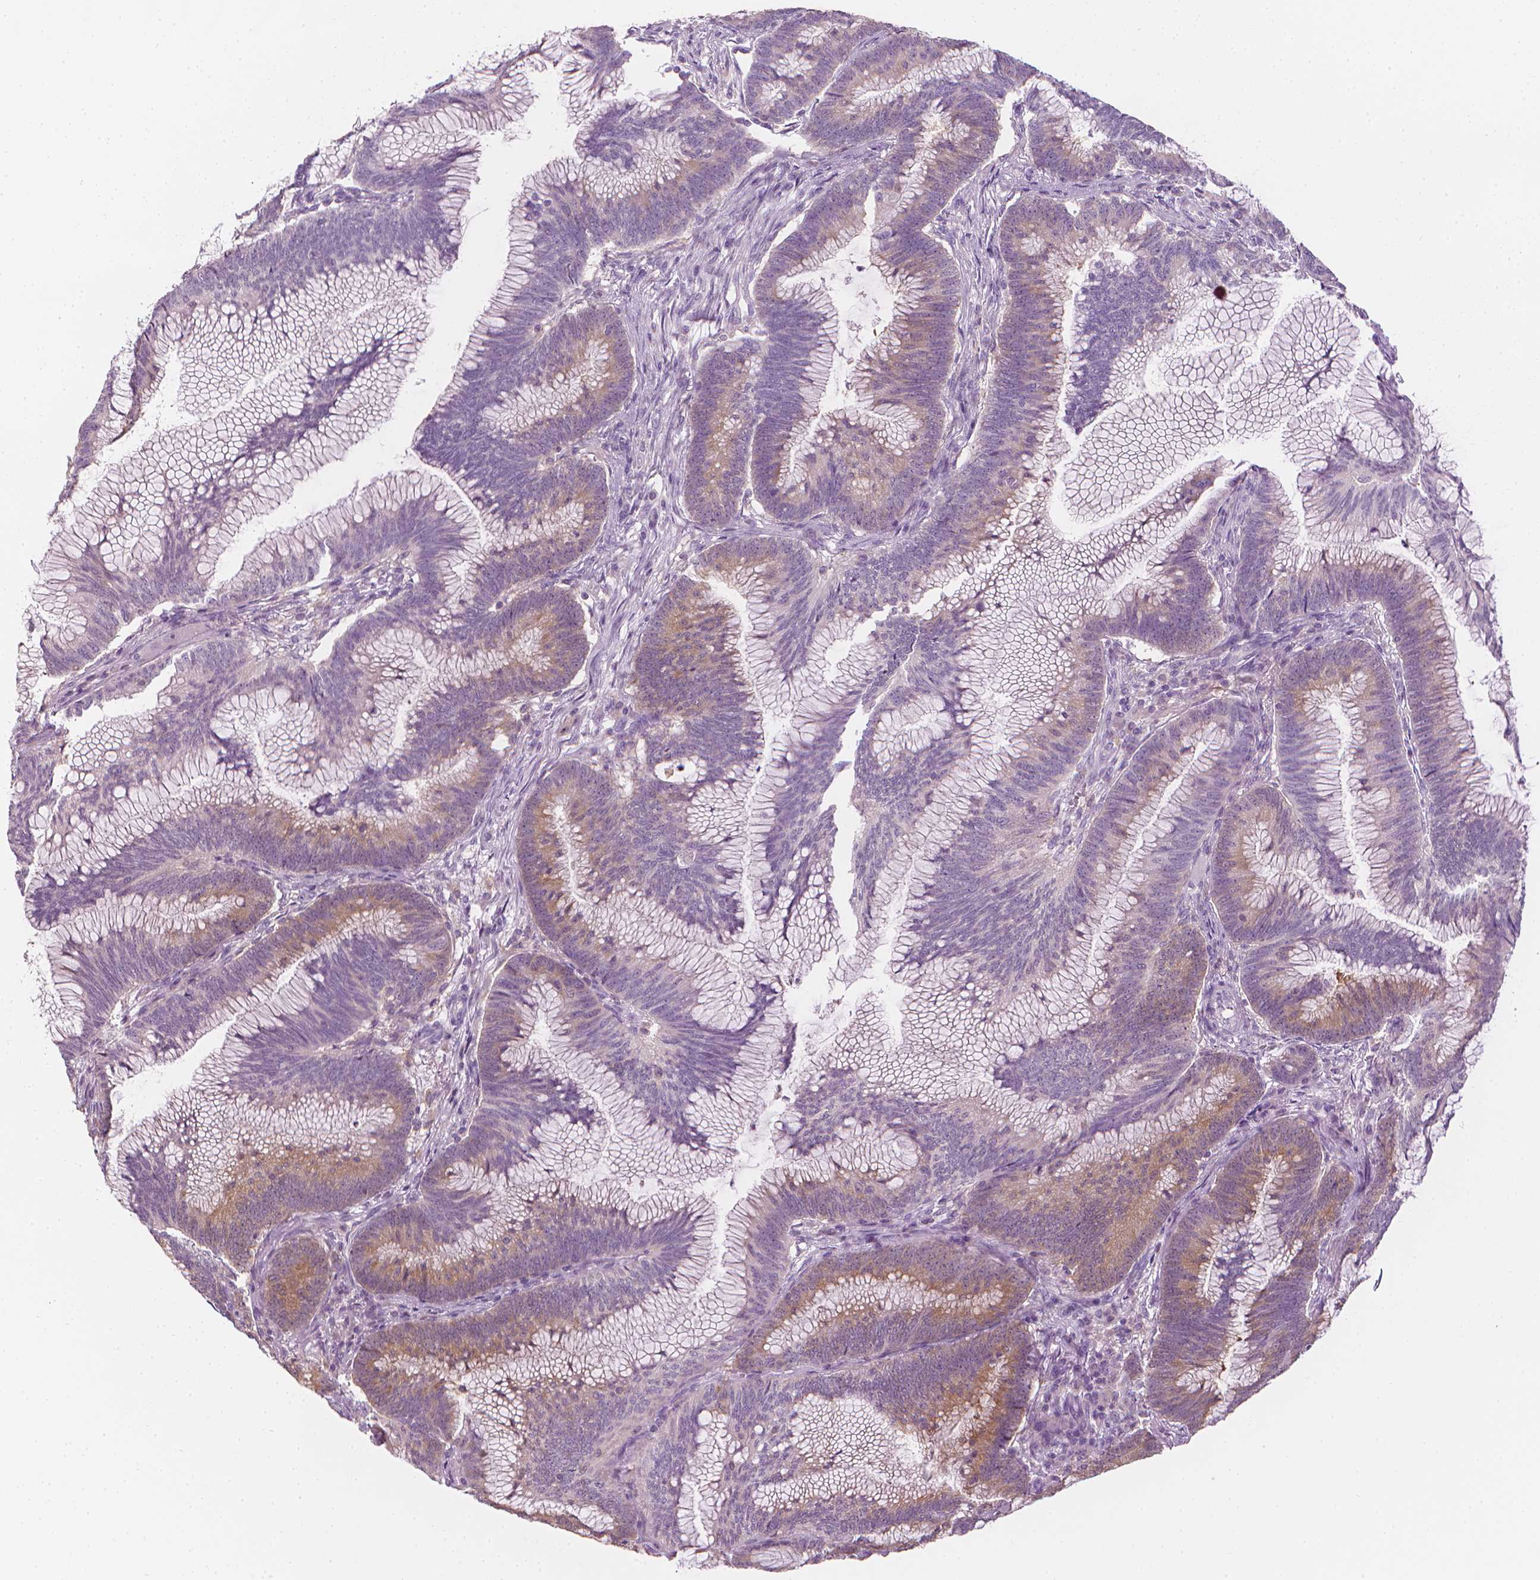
{"staining": {"intensity": "weak", "quantity": "25%-75%", "location": "cytoplasmic/membranous"}, "tissue": "colorectal cancer", "cell_type": "Tumor cells", "image_type": "cancer", "snomed": [{"axis": "morphology", "description": "Adenocarcinoma, NOS"}, {"axis": "topography", "description": "Colon"}], "caption": "Weak cytoplasmic/membranous protein expression is appreciated in about 25%-75% of tumor cells in adenocarcinoma (colorectal). Nuclei are stained in blue.", "gene": "SHMT1", "patient": {"sex": "female", "age": 78}}